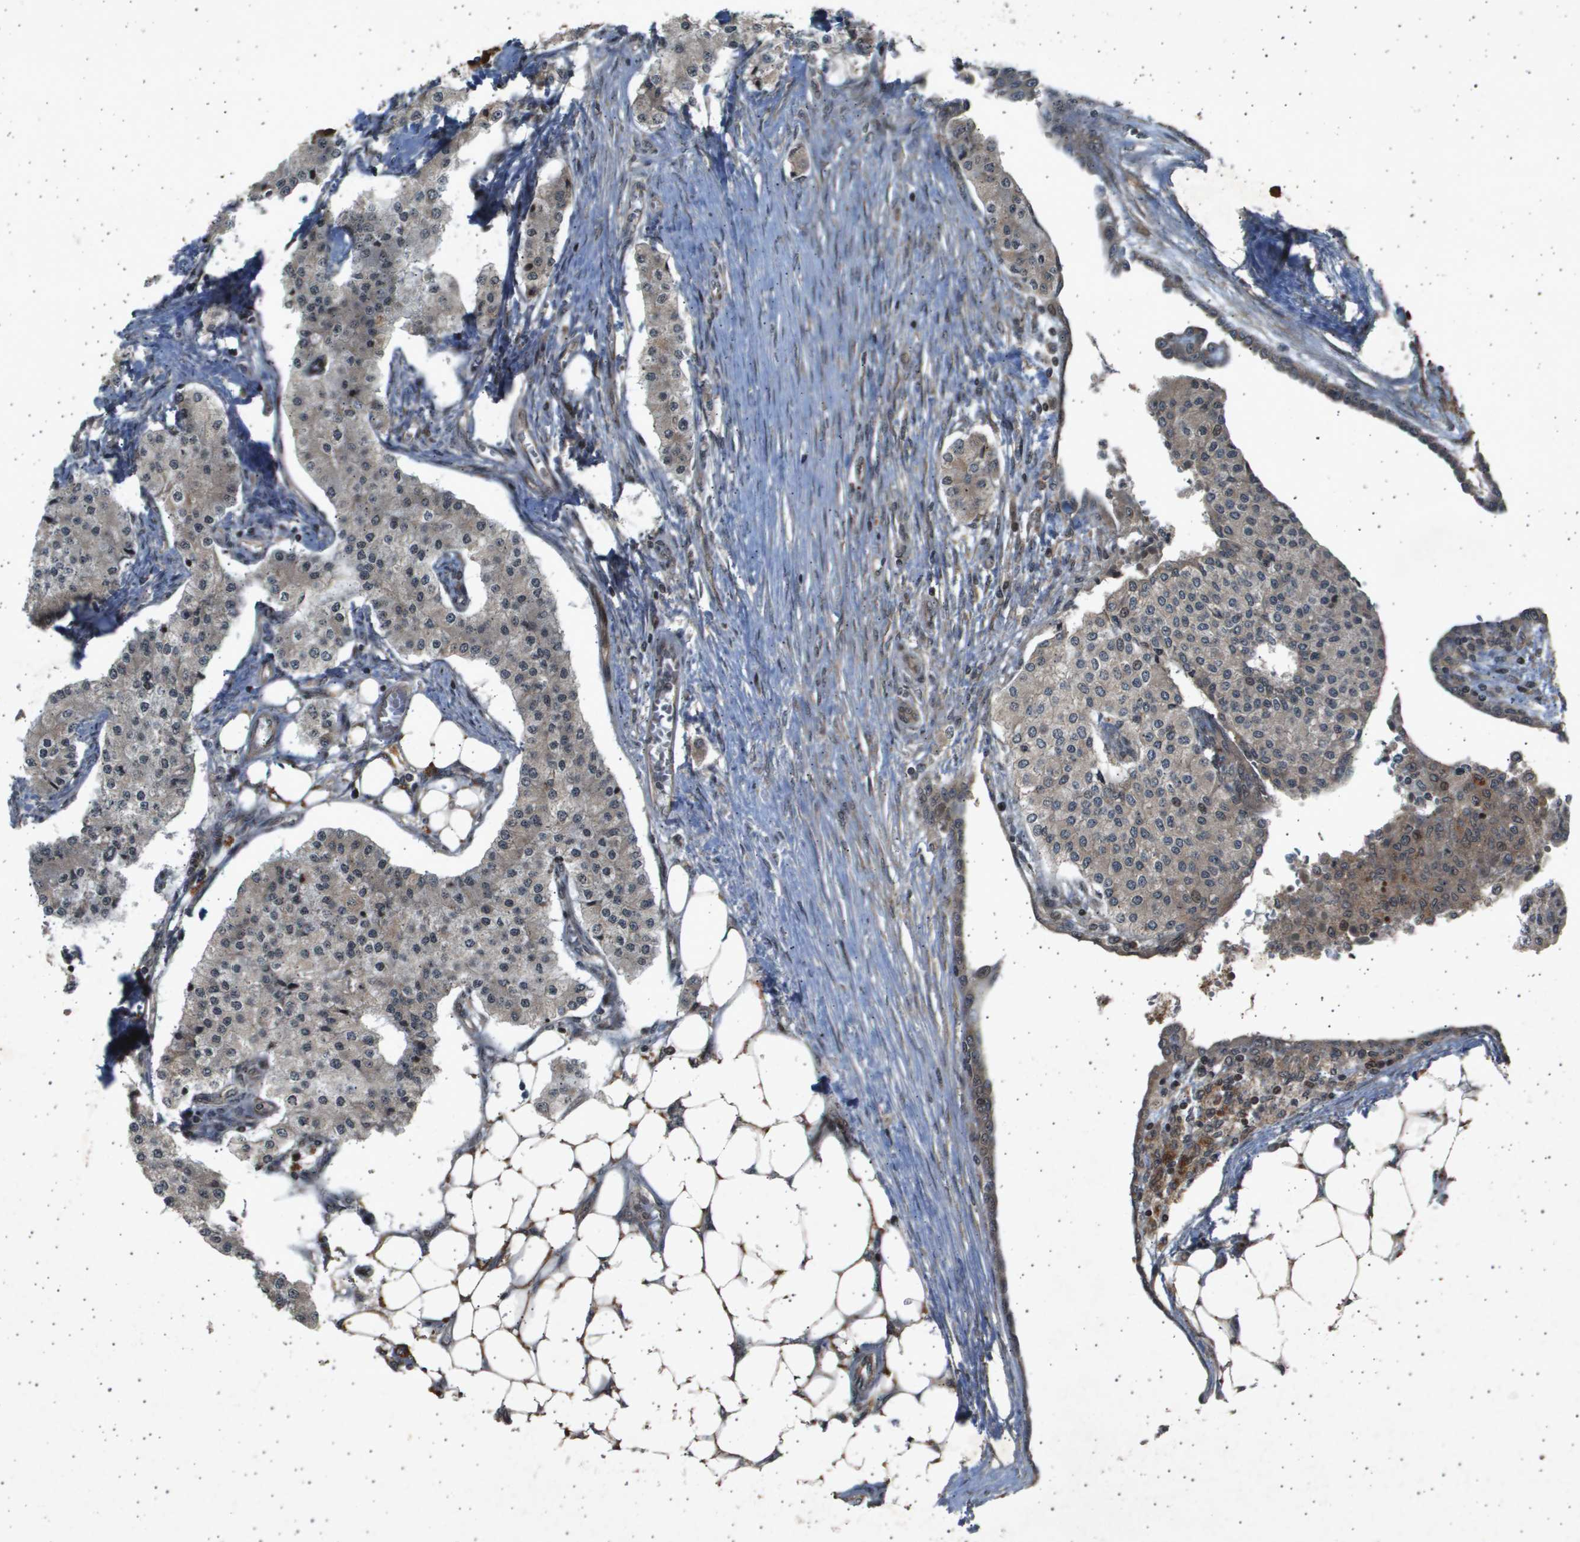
{"staining": {"intensity": "weak", "quantity": "25%-75%", "location": "cytoplasmic/membranous,nuclear"}, "tissue": "carcinoid", "cell_type": "Tumor cells", "image_type": "cancer", "snomed": [{"axis": "morphology", "description": "Carcinoid, malignant, NOS"}, {"axis": "topography", "description": "Colon"}], "caption": "Immunohistochemistry staining of carcinoid, which shows low levels of weak cytoplasmic/membranous and nuclear staining in approximately 25%-75% of tumor cells indicating weak cytoplasmic/membranous and nuclear protein expression. The staining was performed using DAB (3,3'-diaminobenzidine) (brown) for protein detection and nuclei were counterstained in hematoxylin (blue).", "gene": "TNRC6A", "patient": {"sex": "female", "age": 52}}